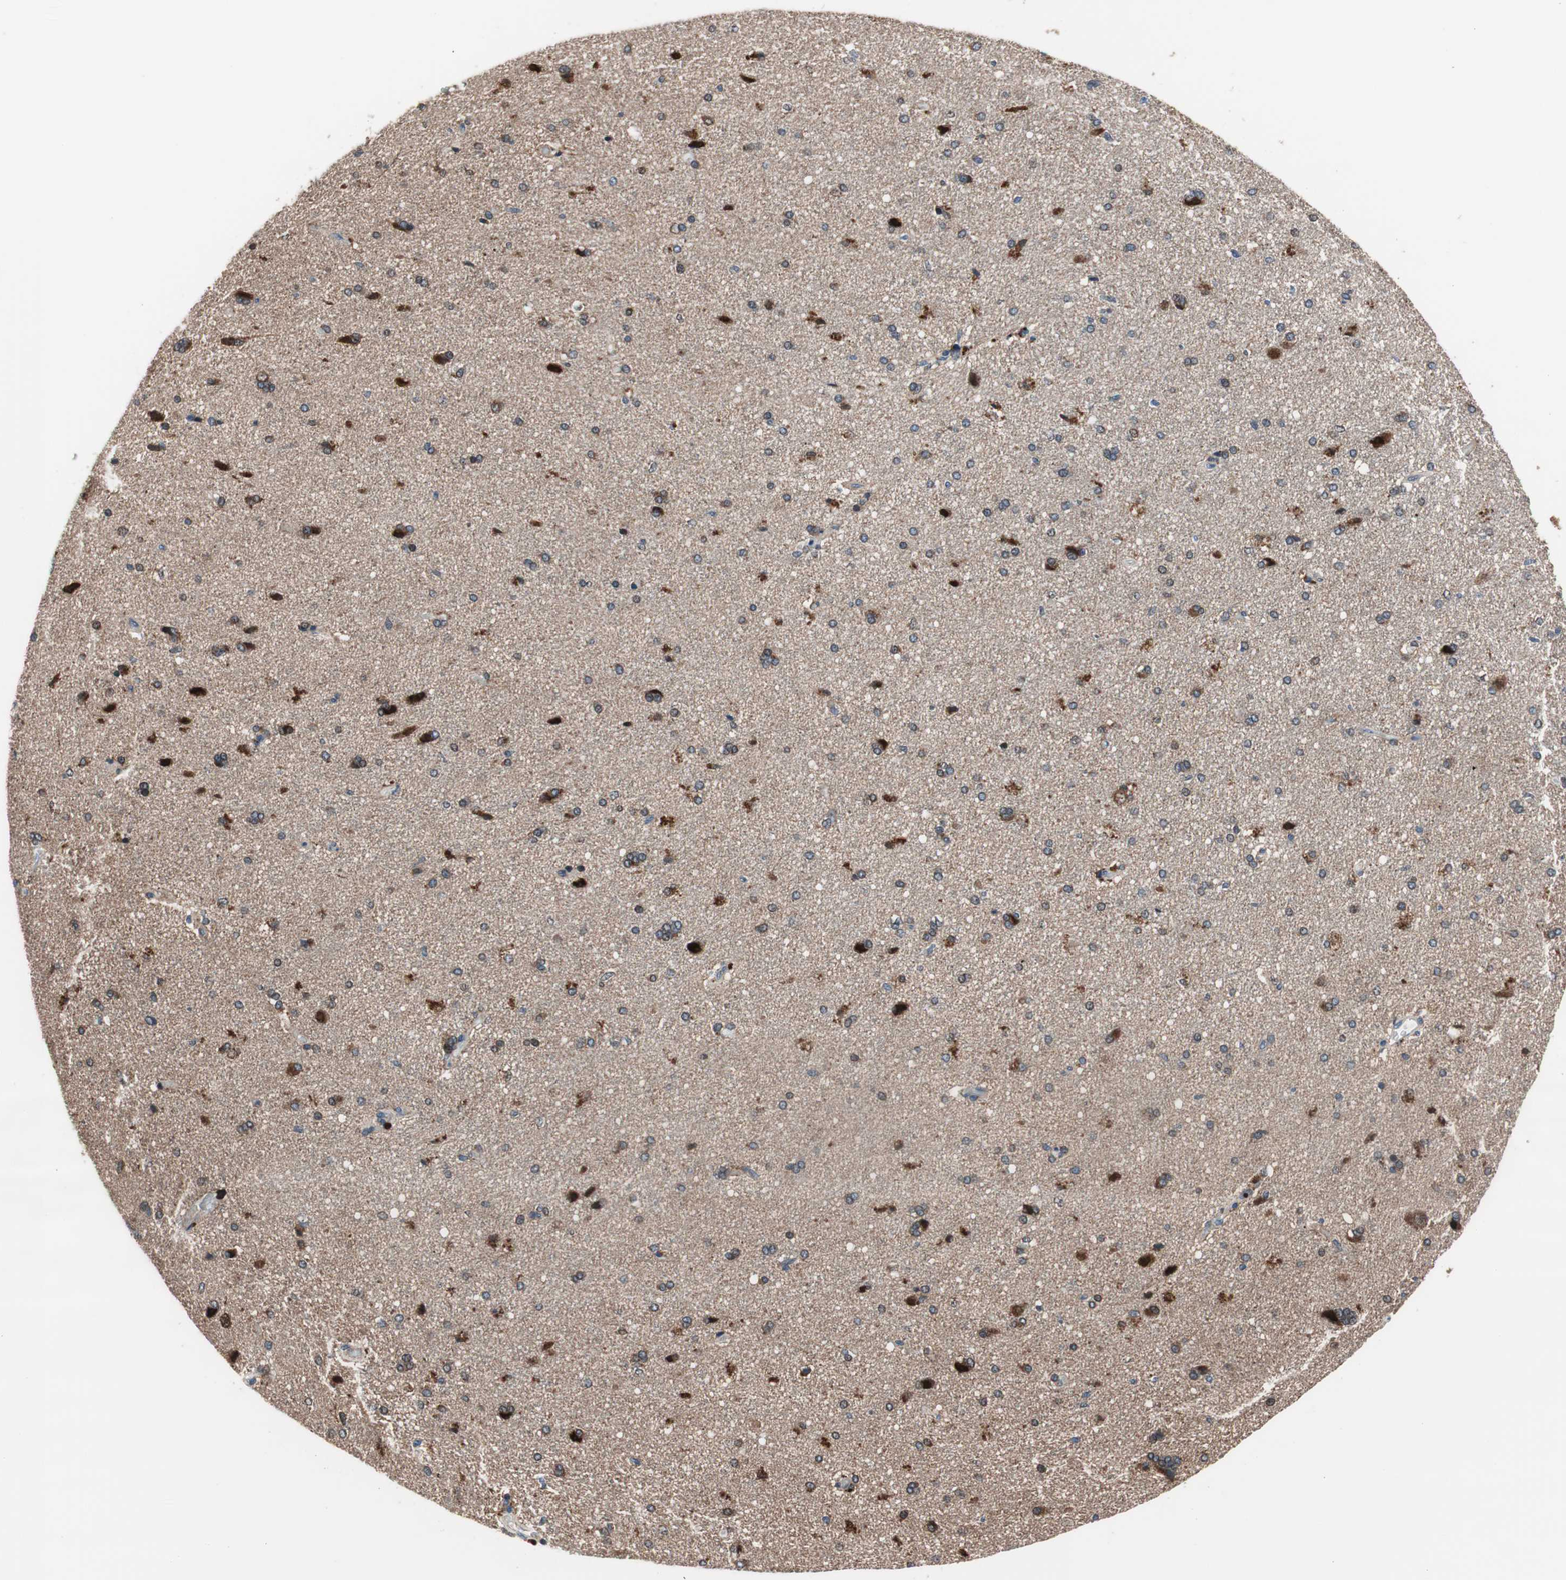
{"staining": {"intensity": "negative", "quantity": "none", "location": "none"}, "tissue": "cerebral cortex", "cell_type": "Endothelial cells", "image_type": "normal", "snomed": [{"axis": "morphology", "description": "Normal tissue, NOS"}, {"axis": "topography", "description": "Cerebral cortex"}], "caption": "Cerebral cortex was stained to show a protein in brown. There is no significant positivity in endothelial cells. (Stains: DAB (3,3'-diaminobenzidine) immunohistochemistry (IHC) with hematoxylin counter stain, Microscopy: brightfield microscopy at high magnification).", "gene": "PRDX2", "patient": {"sex": "male", "age": 62}}